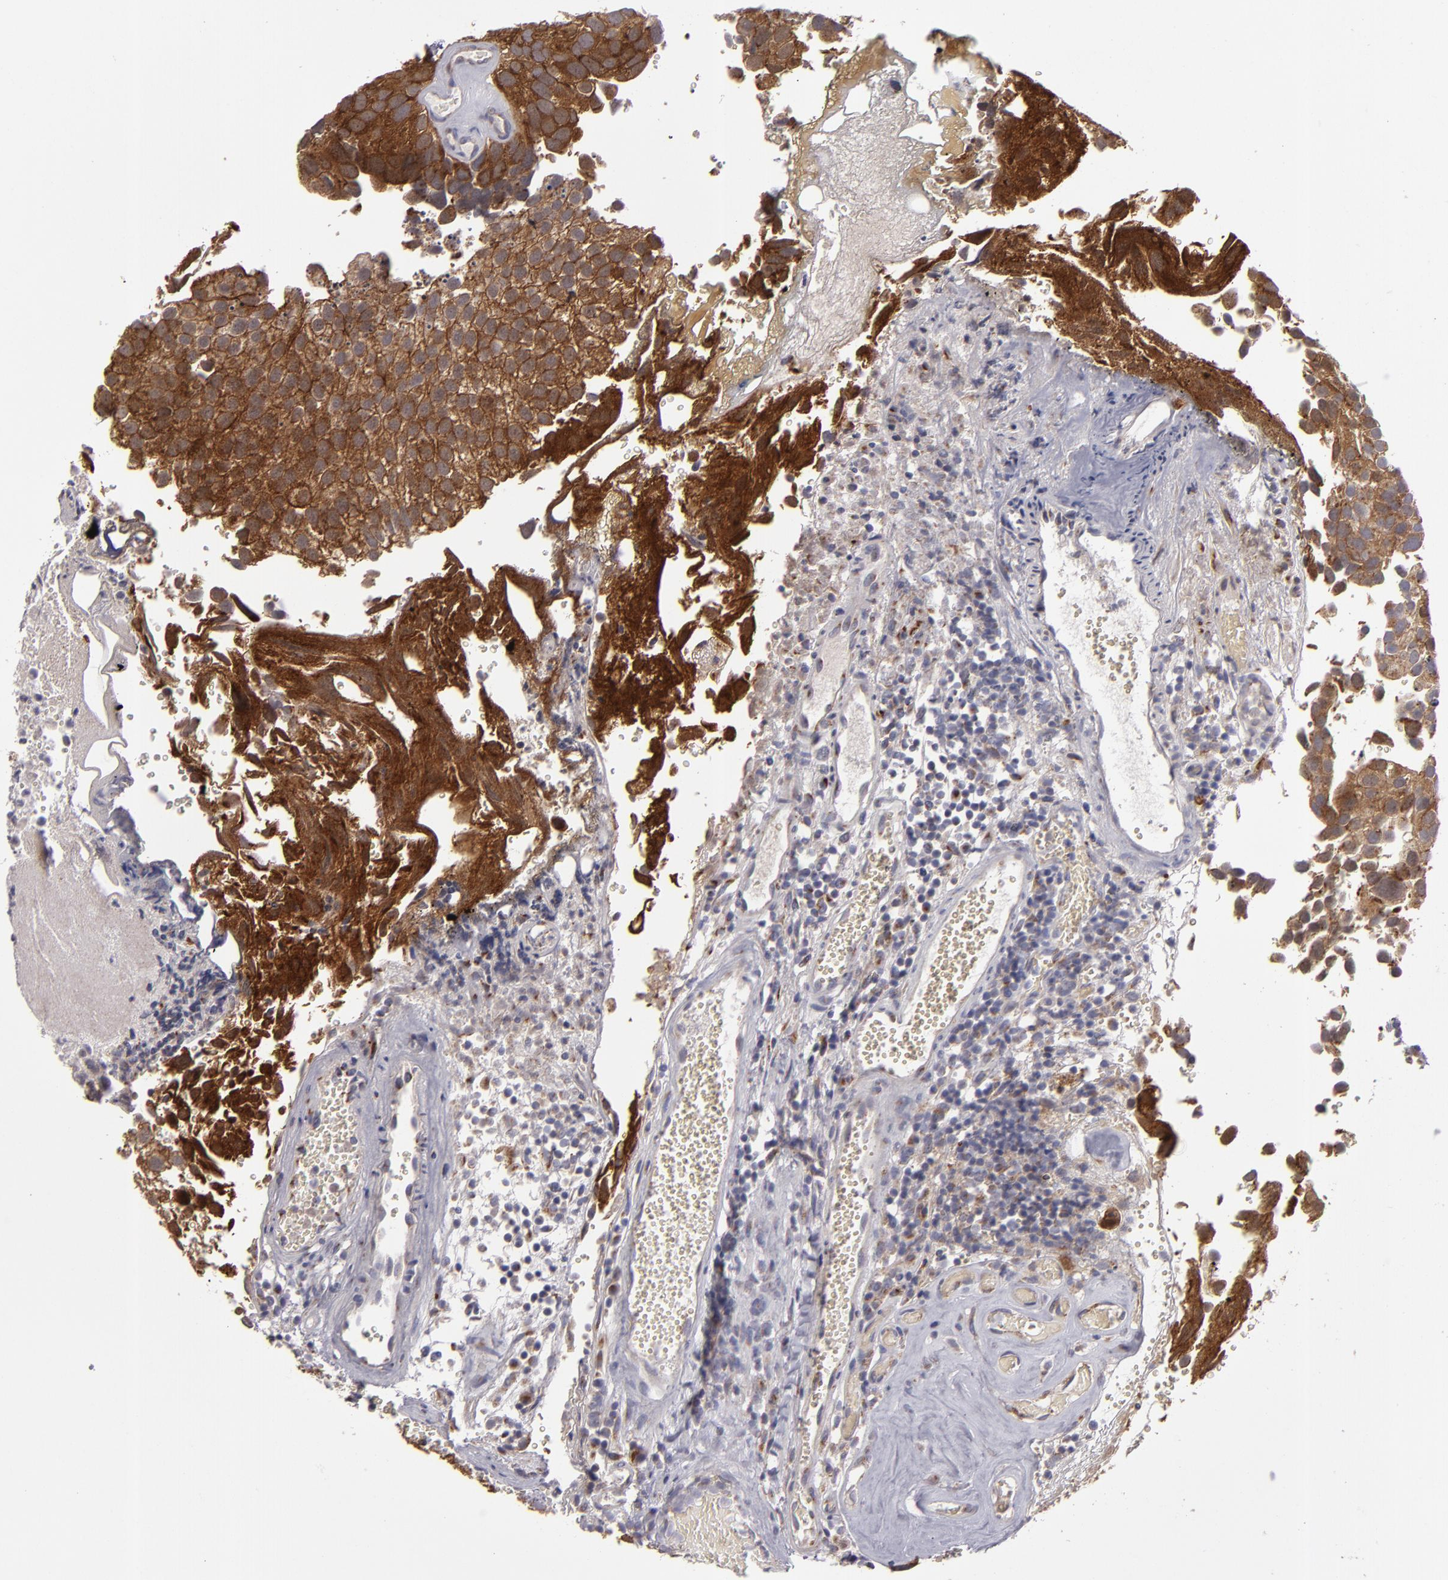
{"staining": {"intensity": "strong", "quantity": ">75%", "location": "cytoplasmic/membranous"}, "tissue": "urothelial cancer", "cell_type": "Tumor cells", "image_type": "cancer", "snomed": [{"axis": "morphology", "description": "Urothelial carcinoma, High grade"}, {"axis": "topography", "description": "Urinary bladder"}], "caption": "Tumor cells demonstrate strong cytoplasmic/membranous expression in about >75% of cells in urothelial carcinoma (high-grade). (Brightfield microscopy of DAB IHC at high magnification).", "gene": "SH2D4A", "patient": {"sex": "male", "age": 72}}